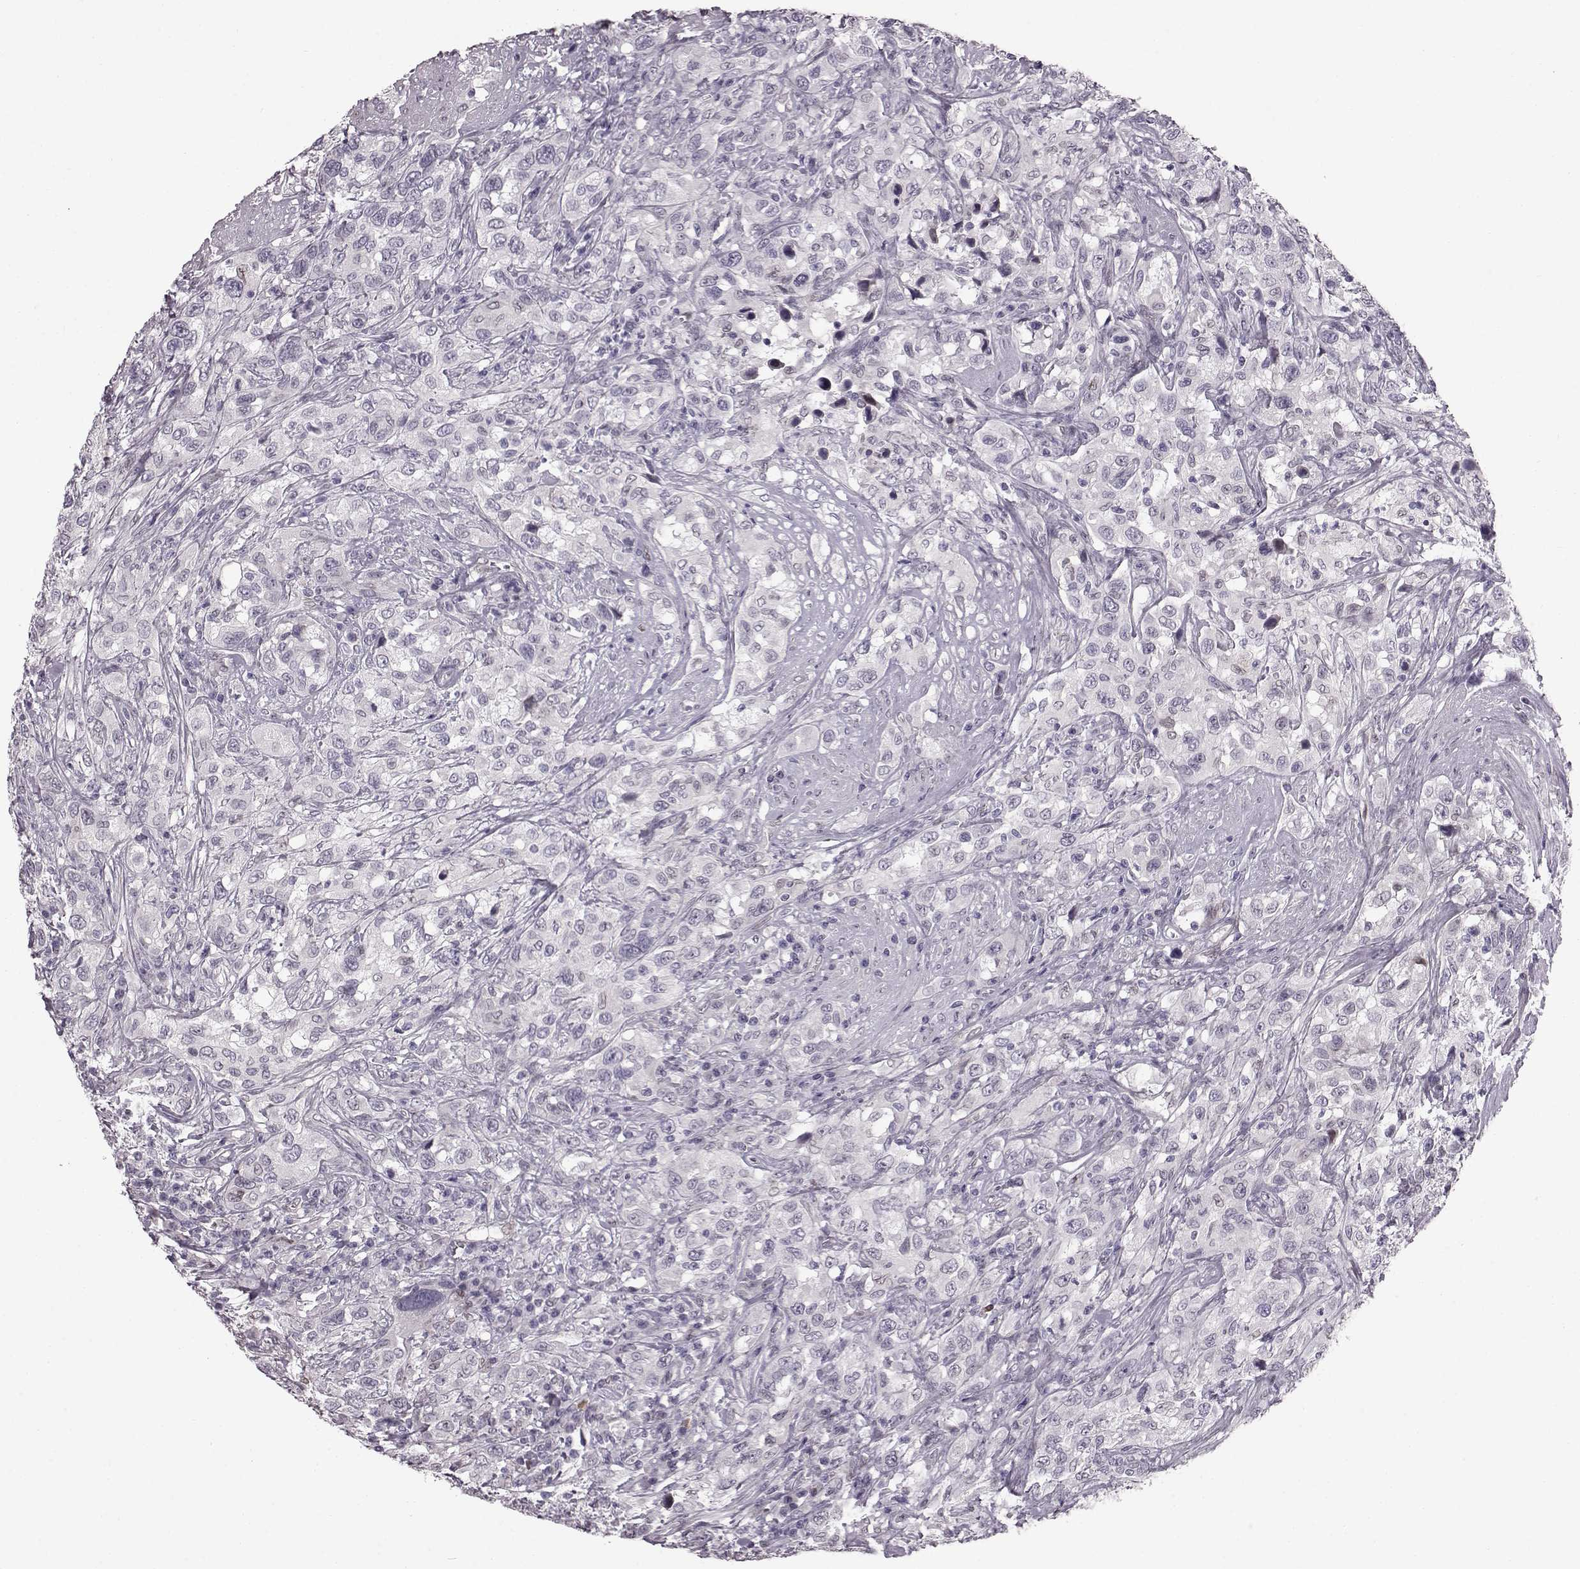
{"staining": {"intensity": "negative", "quantity": "none", "location": "none"}, "tissue": "urothelial cancer", "cell_type": "Tumor cells", "image_type": "cancer", "snomed": [{"axis": "morphology", "description": "Urothelial carcinoma, NOS"}, {"axis": "morphology", "description": "Urothelial carcinoma, High grade"}, {"axis": "topography", "description": "Urinary bladder"}], "caption": "Human urothelial cancer stained for a protein using immunohistochemistry (IHC) exhibits no expression in tumor cells.", "gene": "TCHHL1", "patient": {"sex": "female", "age": 64}}